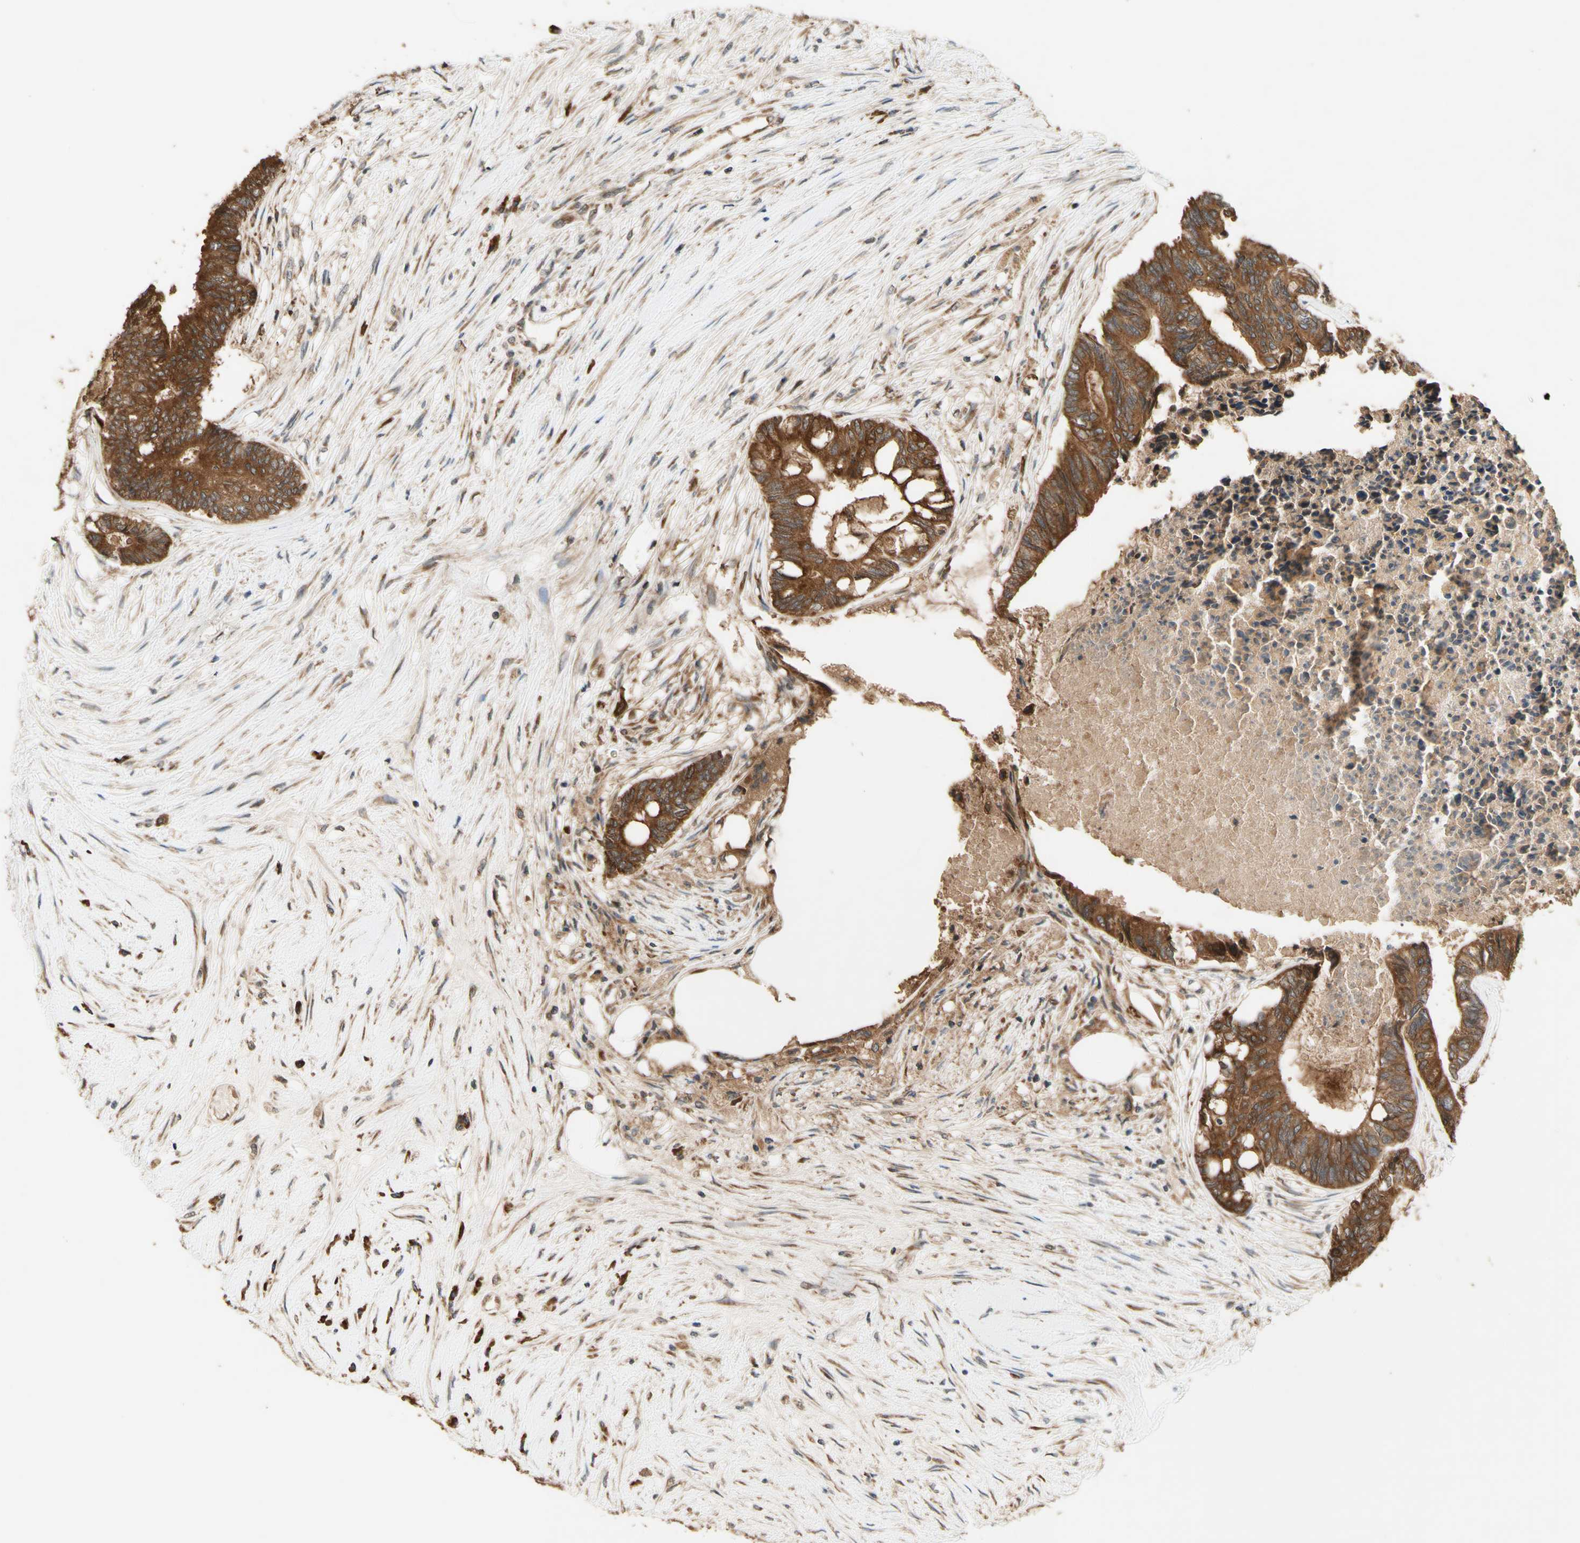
{"staining": {"intensity": "strong", "quantity": ">75%", "location": "cytoplasmic/membranous"}, "tissue": "colorectal cancer", "cell_type": "Tumor cells", "image_type": "cancer", "snomed": [{"axis": "morphology", "description": "Adenocarcinoma, NOS"}, {"axis": "topography", "description": "Rectum"}], "caption": "Immunohistochemical staining of colorectal cancer demonstrates high levels of strong cytoplasmic/membranous positivity in about >75% of tumor cells.", "gene": "DDOST", "patient": {"sex": "male", "age": 63}}